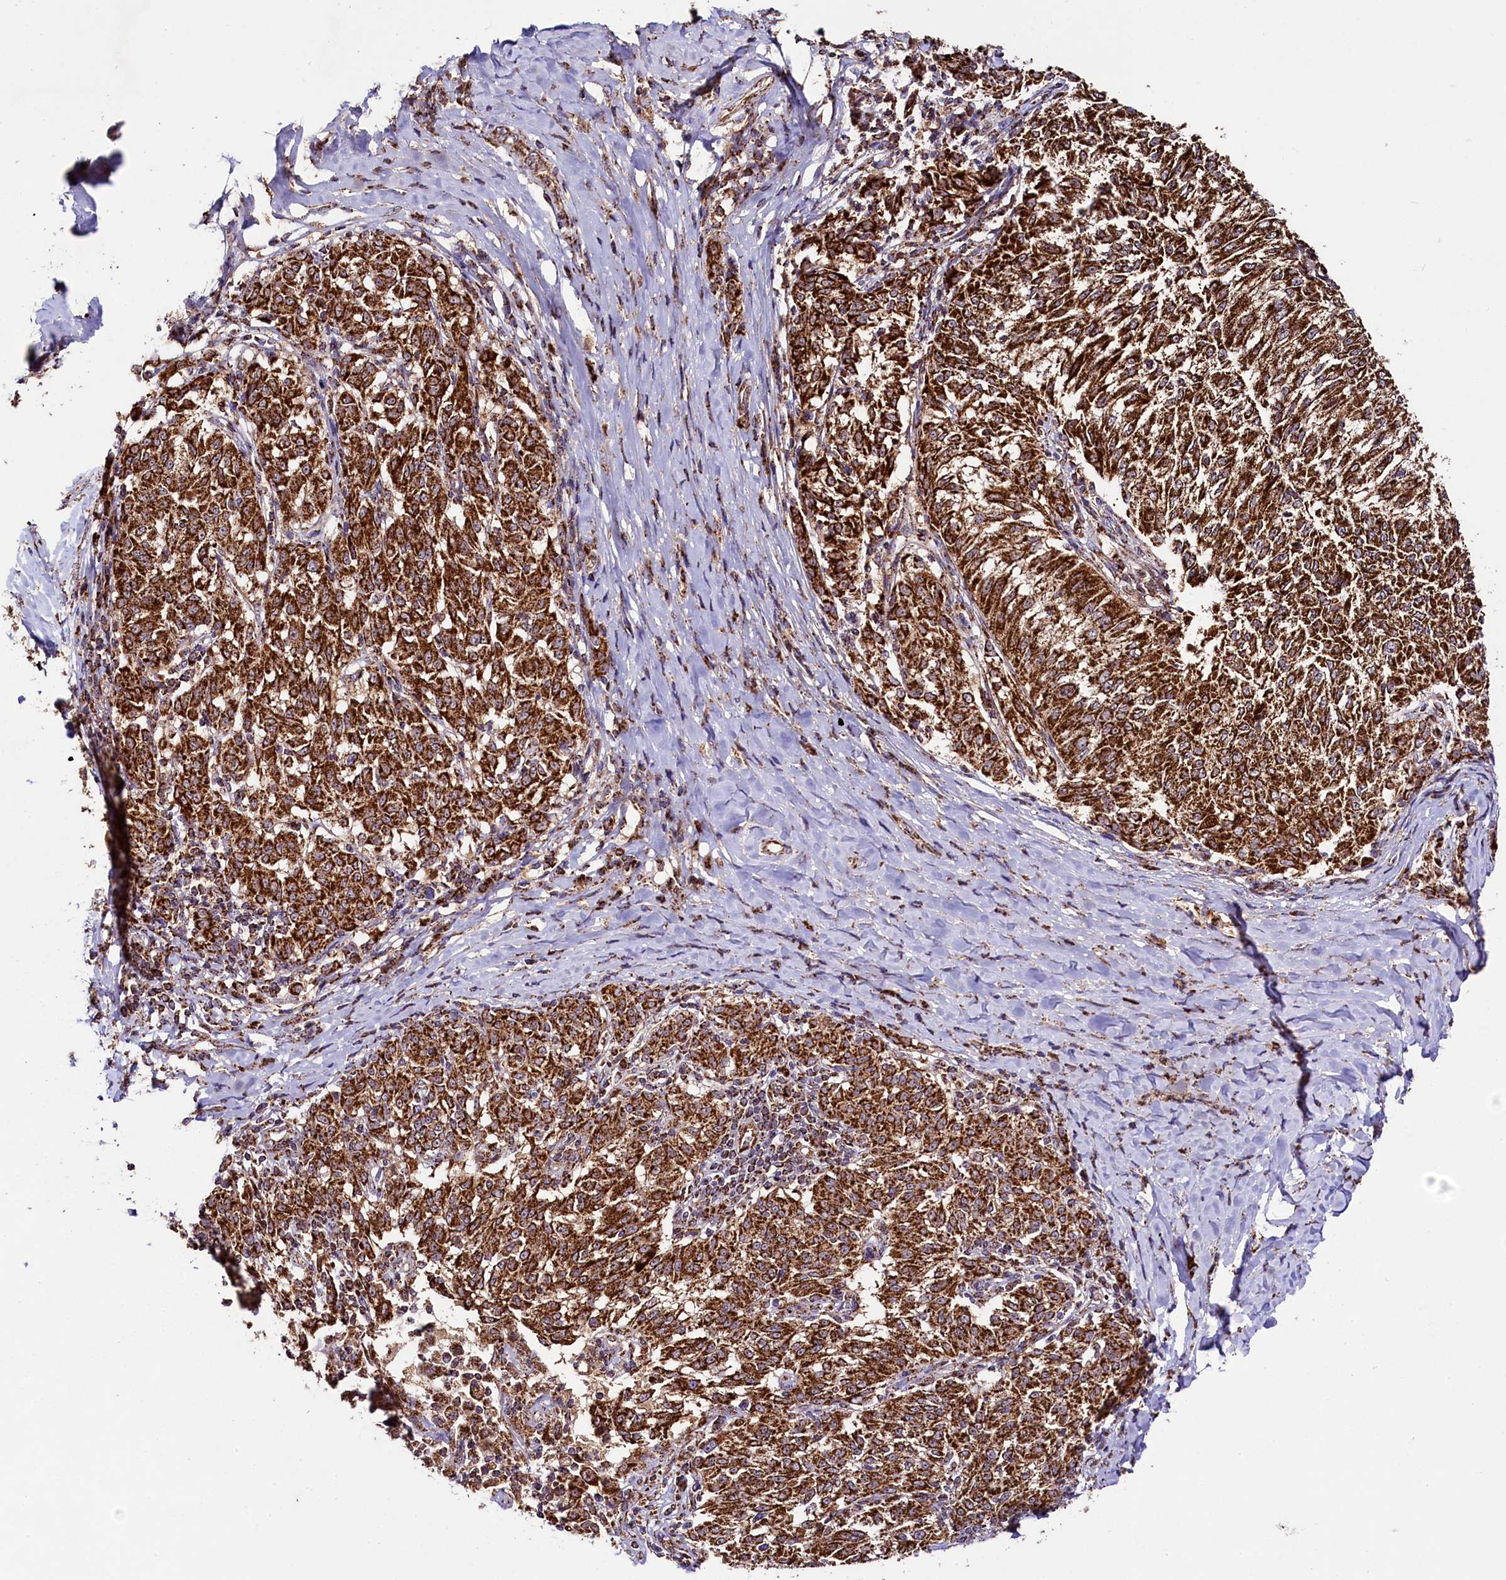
{"staining": {"intensity": "strong", "quantity": ">75%", "location": "cytoplasmic/membranous"}, "tissue": "melanoma", "cell_type": "Tumor cells", "image_type": "cancer", "snomed": [{"axis": "morphology", "description": "Malignant melanoma, NOS"}, {"axis": "topography", "description": "Skin"}], "caption": "IHC photomicrograph of human malignant melanoma stained for a protein (brown), which demonstrates high levels of strong cytoplasmic/membranous expression in approximately >75% of tumor cells.", "gene": "CLYBL", "patient": {"sex": "female", "age": 72}}